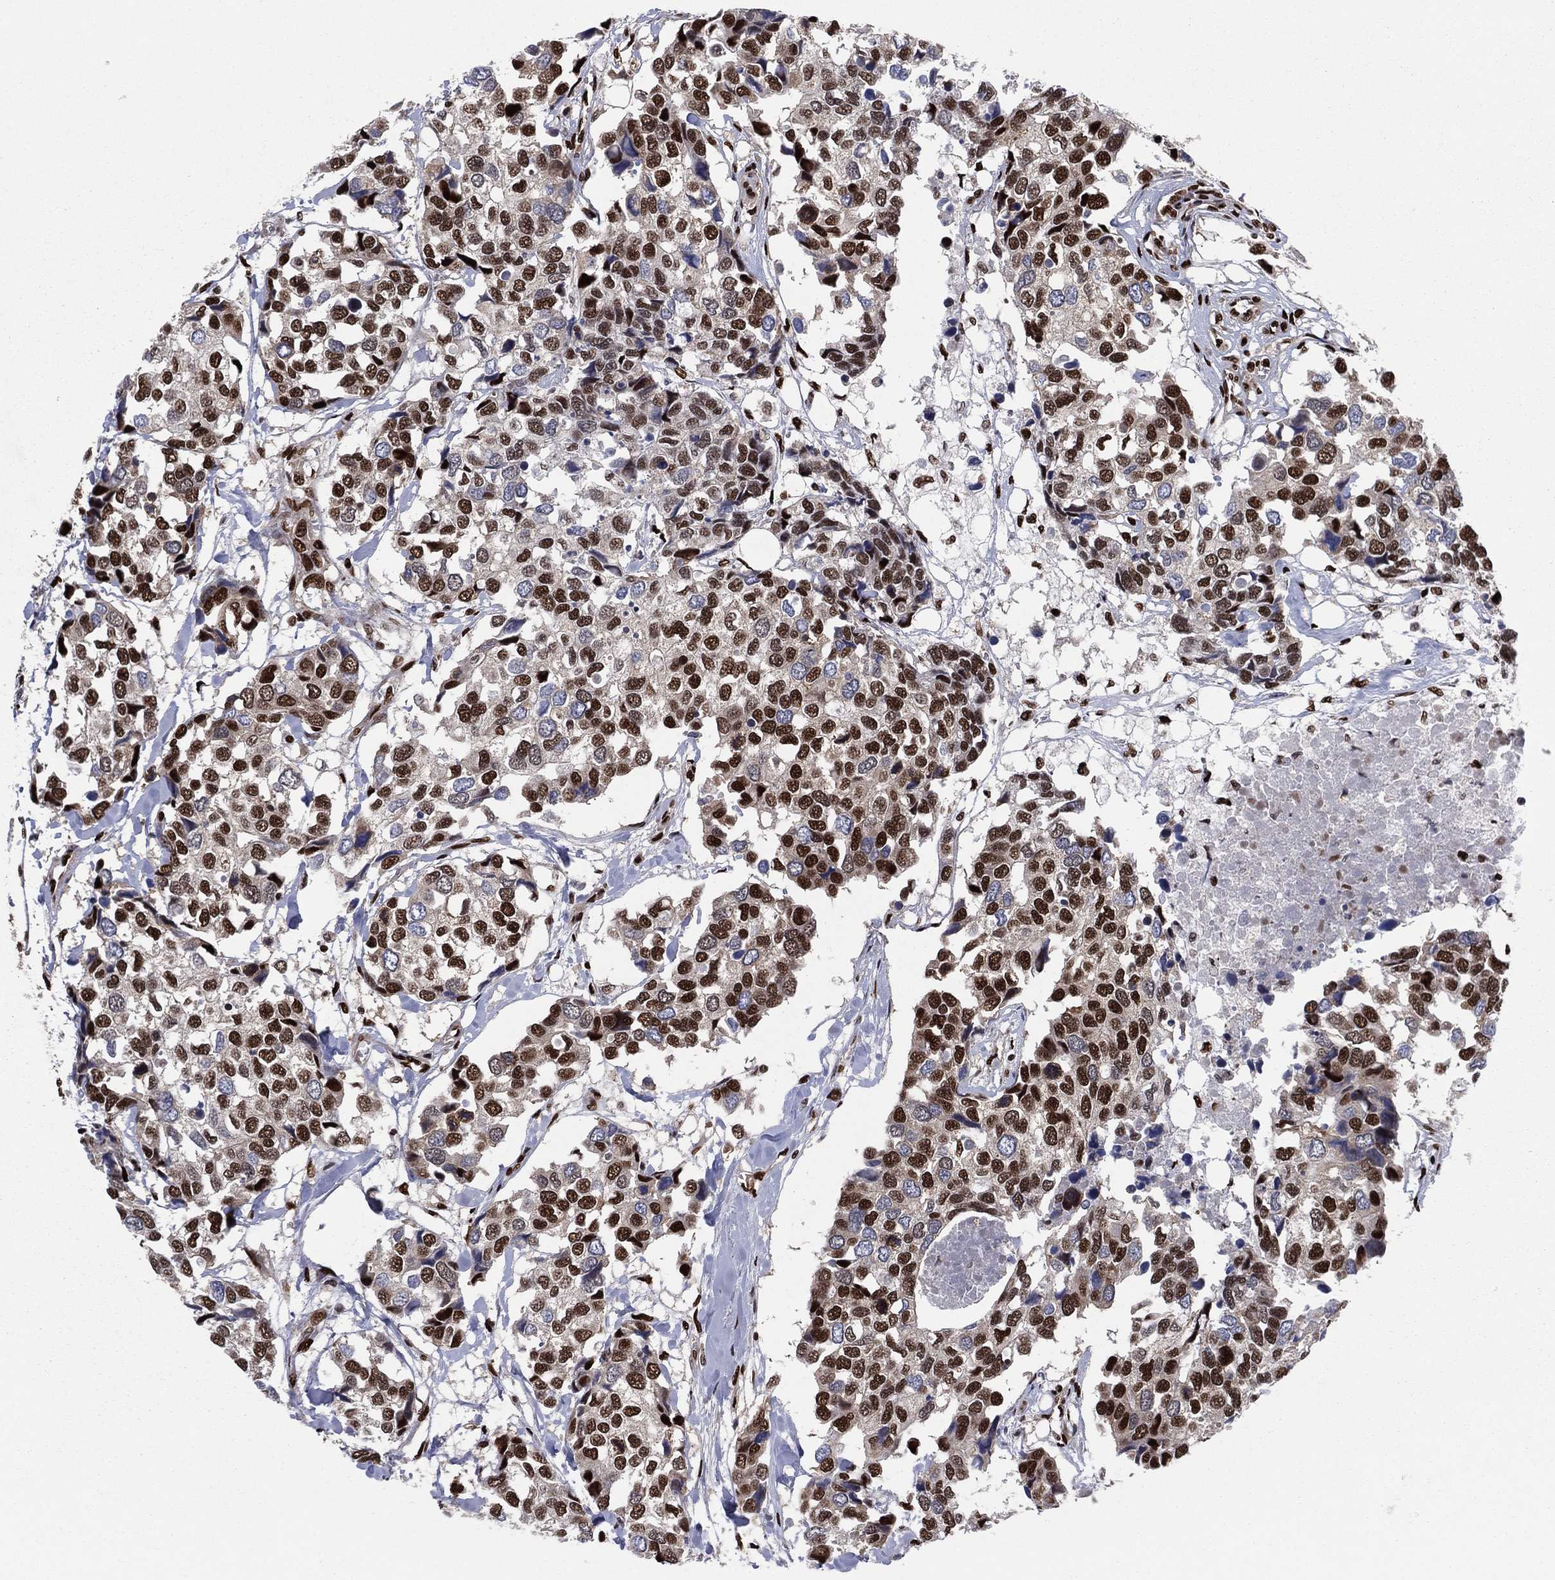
{"staining": {"intensity": "strong", "quantity": ">75%", "location": "nuclear"}, "tissue": "breast cancer", "cell_type": "Tumor cells", "image_type": "cancer", "snomed": [{"axis": "morphology", "description": "Duct carcinoma"}, {"axis": "topography", "description": "Breast"}], "caption": "Immunohistochemistry (IHC) (DAB (3,3'-diaminobenzidine)) staining of human infiltrating ductal carcinoma (breast) demonstrates strong nuclear protein staining in about >75% of tumor cells.", "gene": "TP53BP1", "patient": {"sex": "female", "age": 83}}